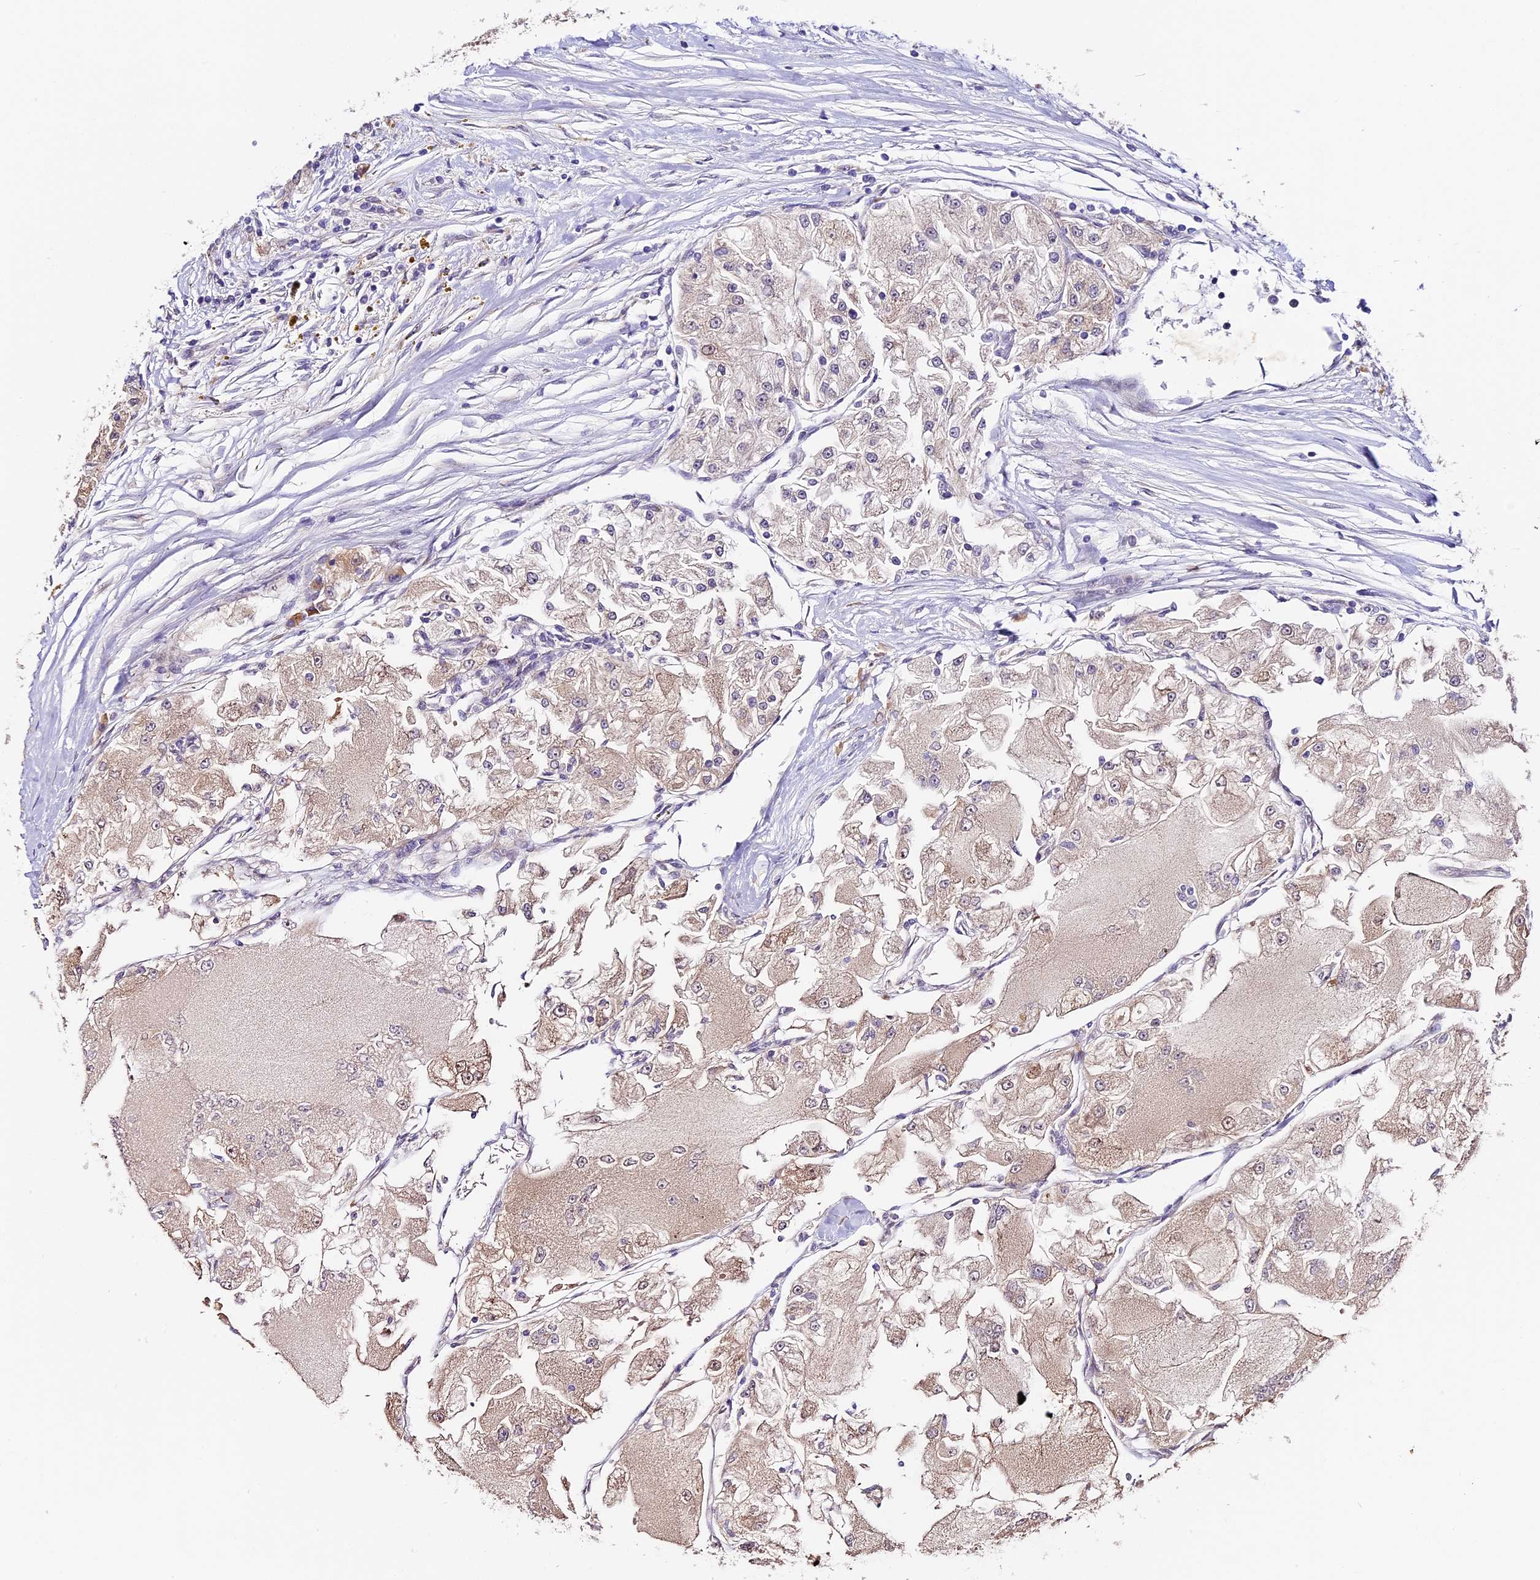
{"staining": {"intensity": "weak", "quantity": "25%-75%", "location": "cytoplasmic/membranous"}, "tissue": "renal cancer", "cell_type": "Tumor cells", "image_type": "cancer", "snomed": [{"axis": "morphology", "description": "Adenocarcinoma, NOS"}, {"axis": "topography", "description": "Kidney"}], "caption": "Tumor cells display low levels of weak cytoplasmic/membranous staining in about 25%-75% of cells in adenocarcinoma (renal).", "gene": "BSCL2", "patient": {"sex": "female", "age": 72}}